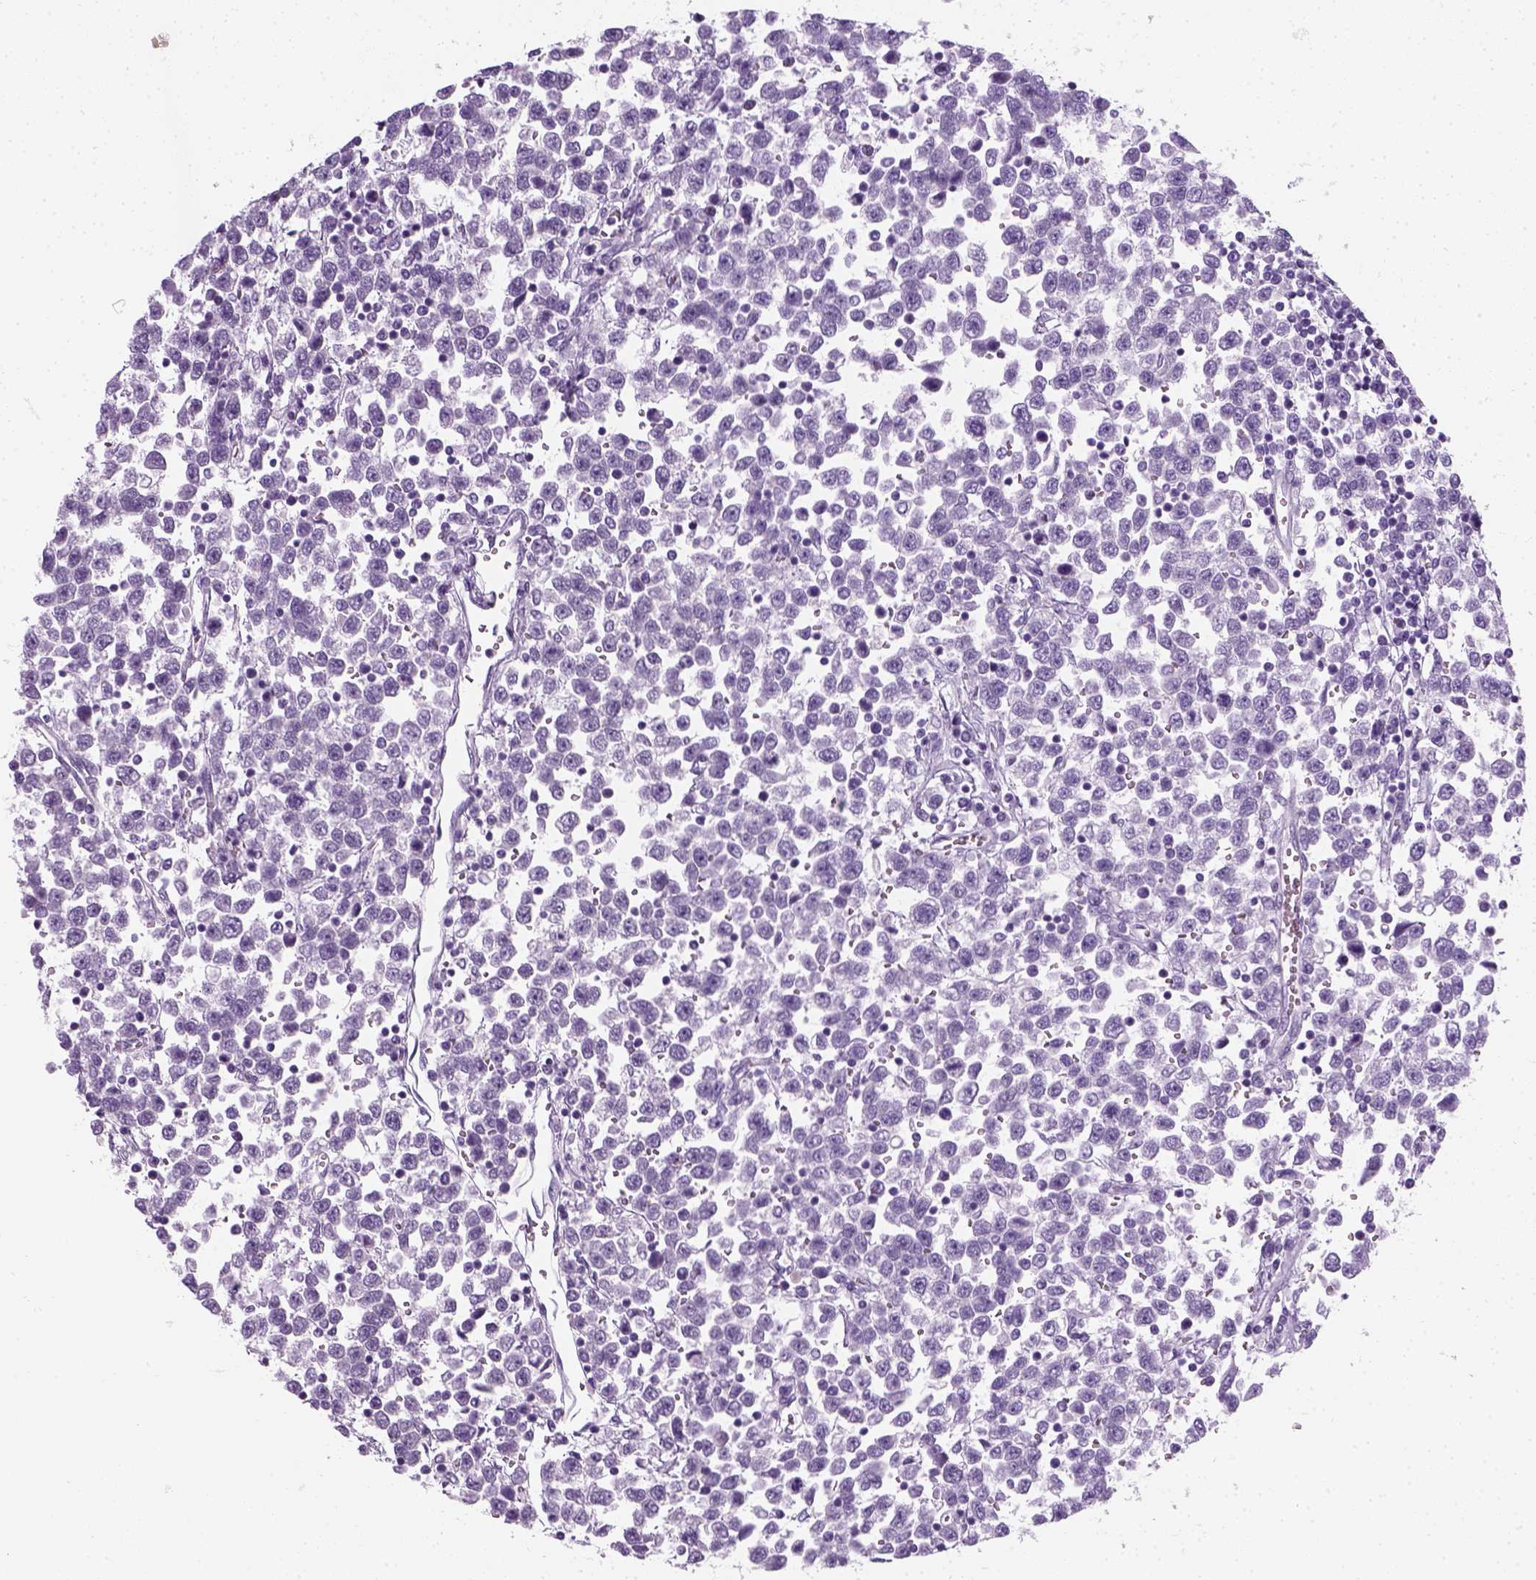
{"staining": {"intensity": "negative", "quantity": "none", "location": "none"}, "tissue": "testis cancer", "cell_type": "Tumor cells", "image_type": "cancer", "snomed": [{"axis": "morphology", "description": "Seminoma, NOS"}, {"axis": "topography", "description": "Testis"}], "caption": "Immunohistochemistry of testis seminoma exhibits no staining in tumor cells.", "gene": "SLC12A5", "patient": {"sex": "male", "age": 34}}